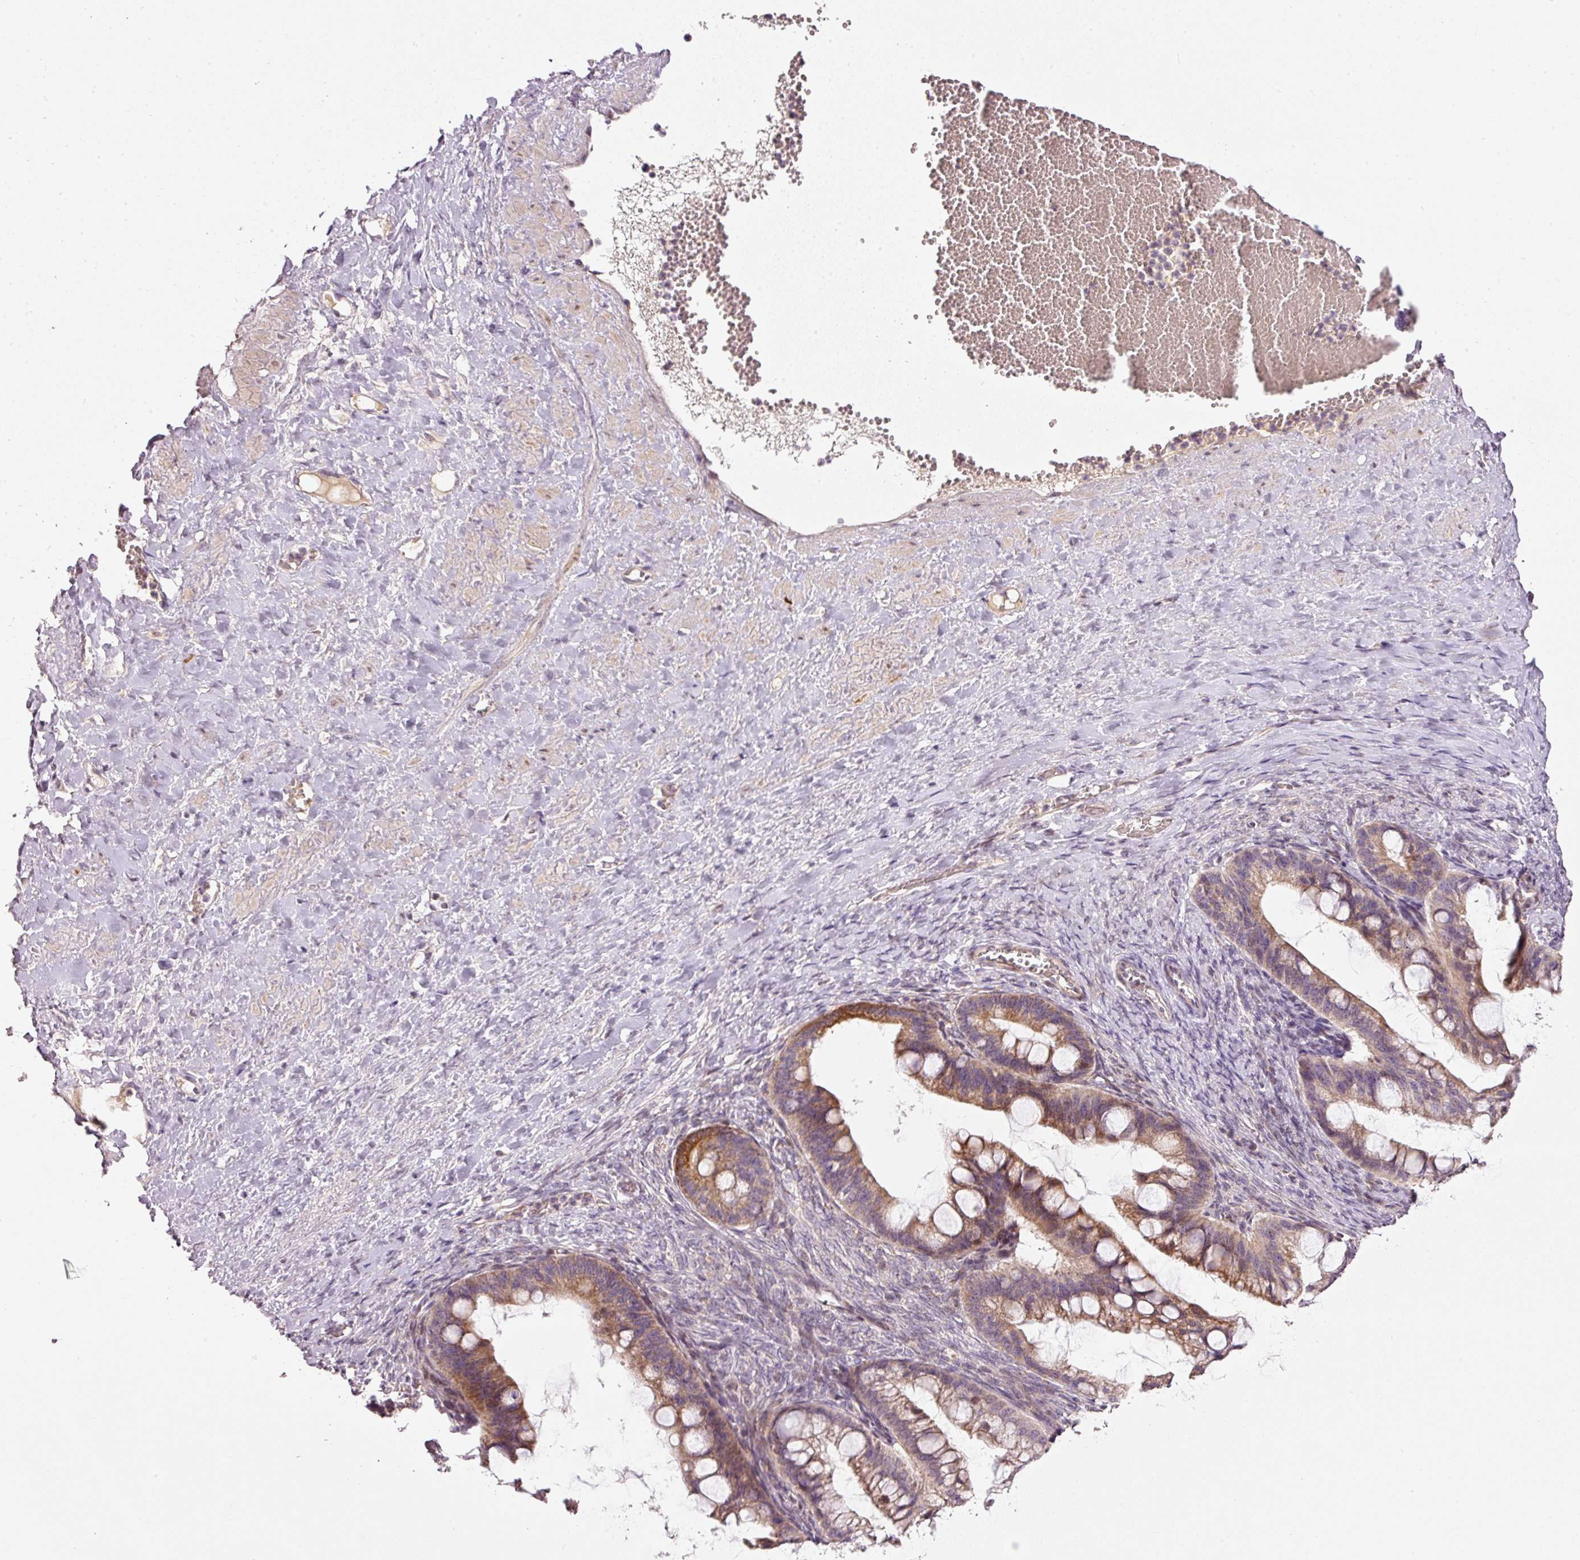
{"staining": {"intensity": "moderate", "quantity": ">75%", "location": "cytoplasmic/membranous"}, "tissue": "ovarian cancer", "cell_type": "Tumor cells", "image_type": "cancer", "snomed": [{"axis": "morphology", "description": "Cystadenocarcinoma, mucinous, NOS"}, {"axis": "topography", "description": "Ovary"}], "caption": "This photomicrograph reveals ovarian cancer stained with IHC to label a protein in brown. The cytoplasmic/membranous of tumor cells show moderate positivity for the protein. Nuclei are counter-stained blue.", "gene": "TOB2", "patient": {"sex": "female", "age": 73}}